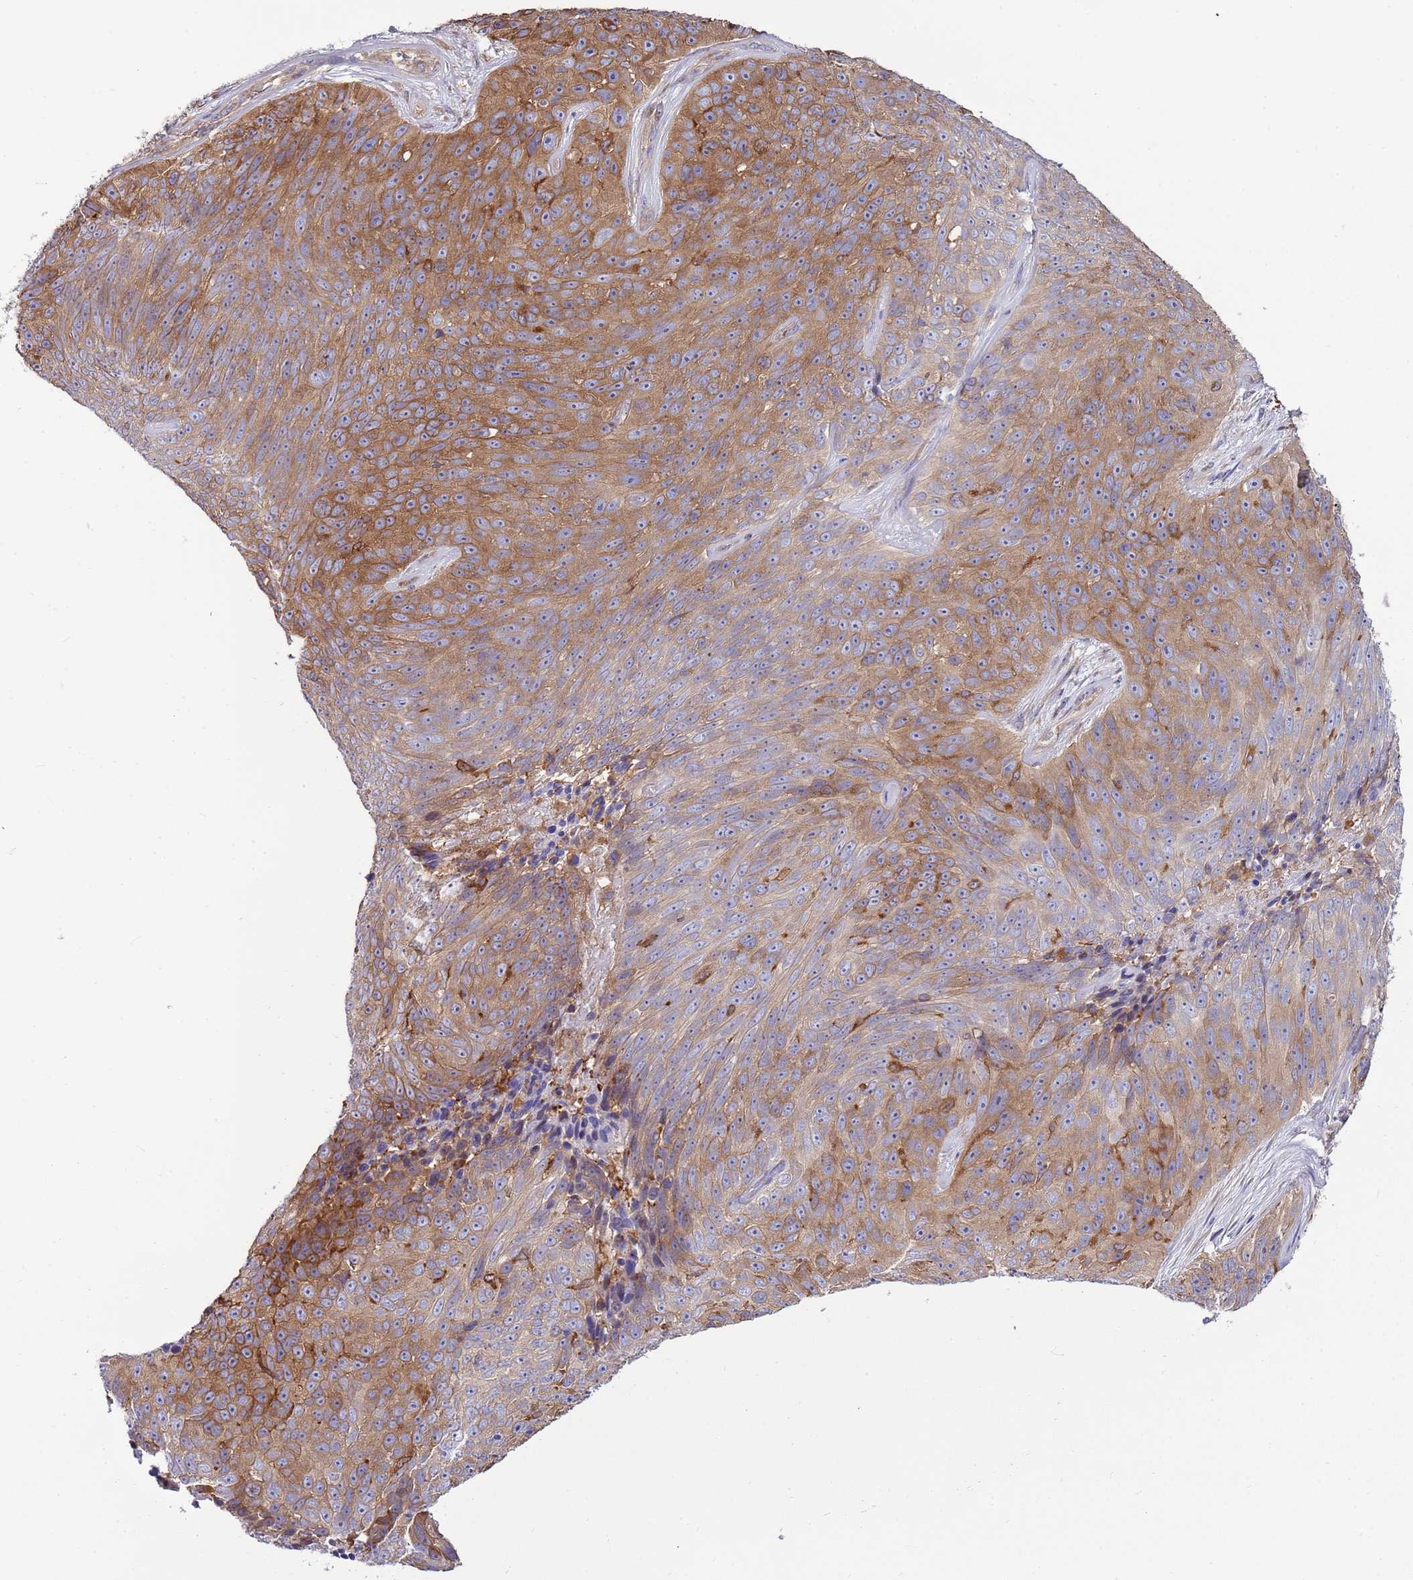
{"staining": {"intensity": "moderate", "quantity": "25%-75%", "location": "cytoplasmic/membranous"}, "tissue": "skin cancer", "cell_type": "Tumor cells", "image_type": "cancer", "snomed": [{"axis": "morphology", "description": "Squamous cell carcinoma, NOS"}, {"axis": "topography", "description": "Skin"}], "caption": "A micrograph of skin squamous cell carcinoma stained for a protein demonstrates moderate cytoplasmic/membranous brown staining in tumor cells.", "gene": "ATXN2L", "patient": {"sex": "female", "age": 87}}